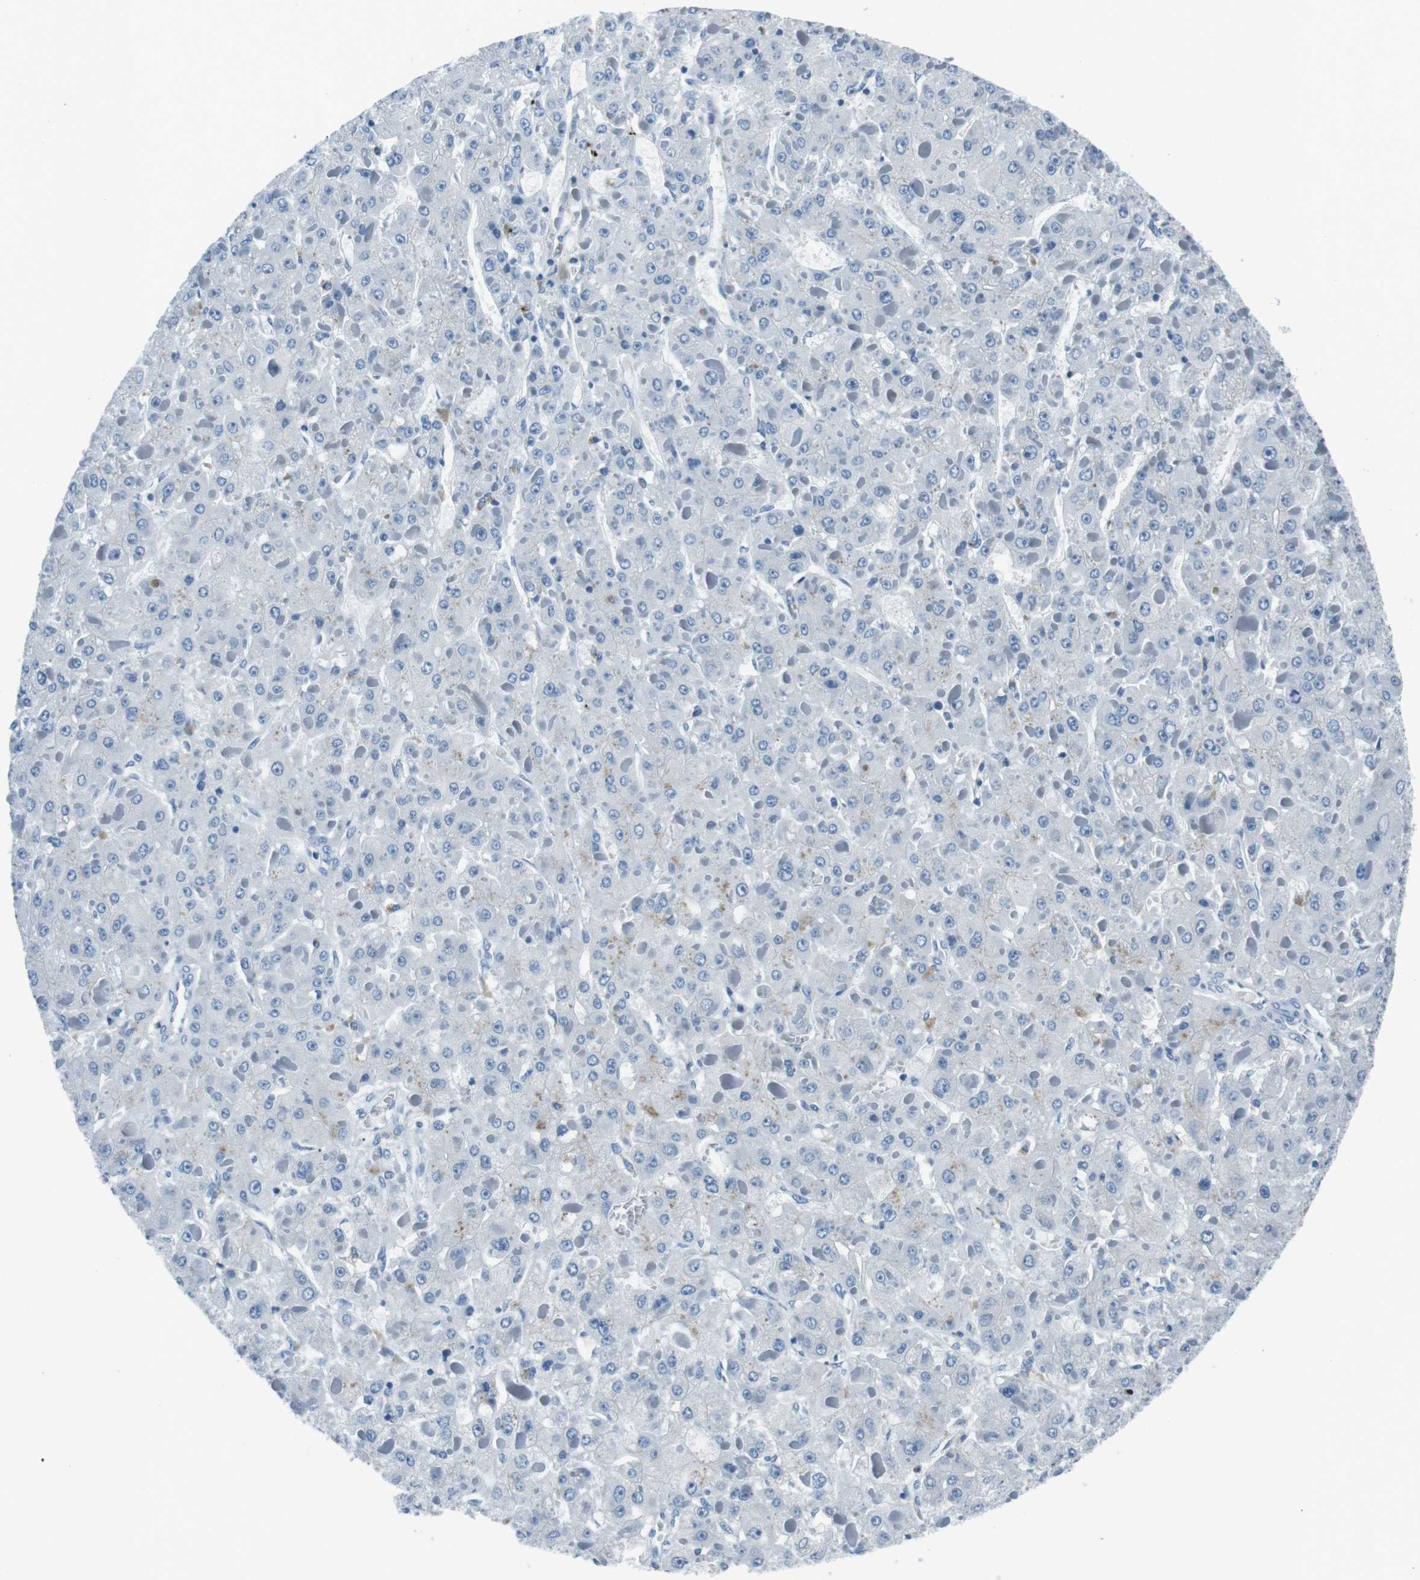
{"staining": {"intensity": "negative", "quantity": "none", "location": "none"}, "tissue": "liver cancer", "cell_type": "Tumor cells", "image_type": "cancer", "snomed": [{"axis": "morphology", "description": "Carcinoma, Hepatocellular, NOS"}, {"axis": "topography", "description": "Liver"}], "caption": "Immunohistochemistry (IHC) of liver cancer (hepatocellular carcinoma) demonstrates no positivity in tumor cells.", "gene": "CSF2RA", "patient": {"sex": "female", "age": 73}}